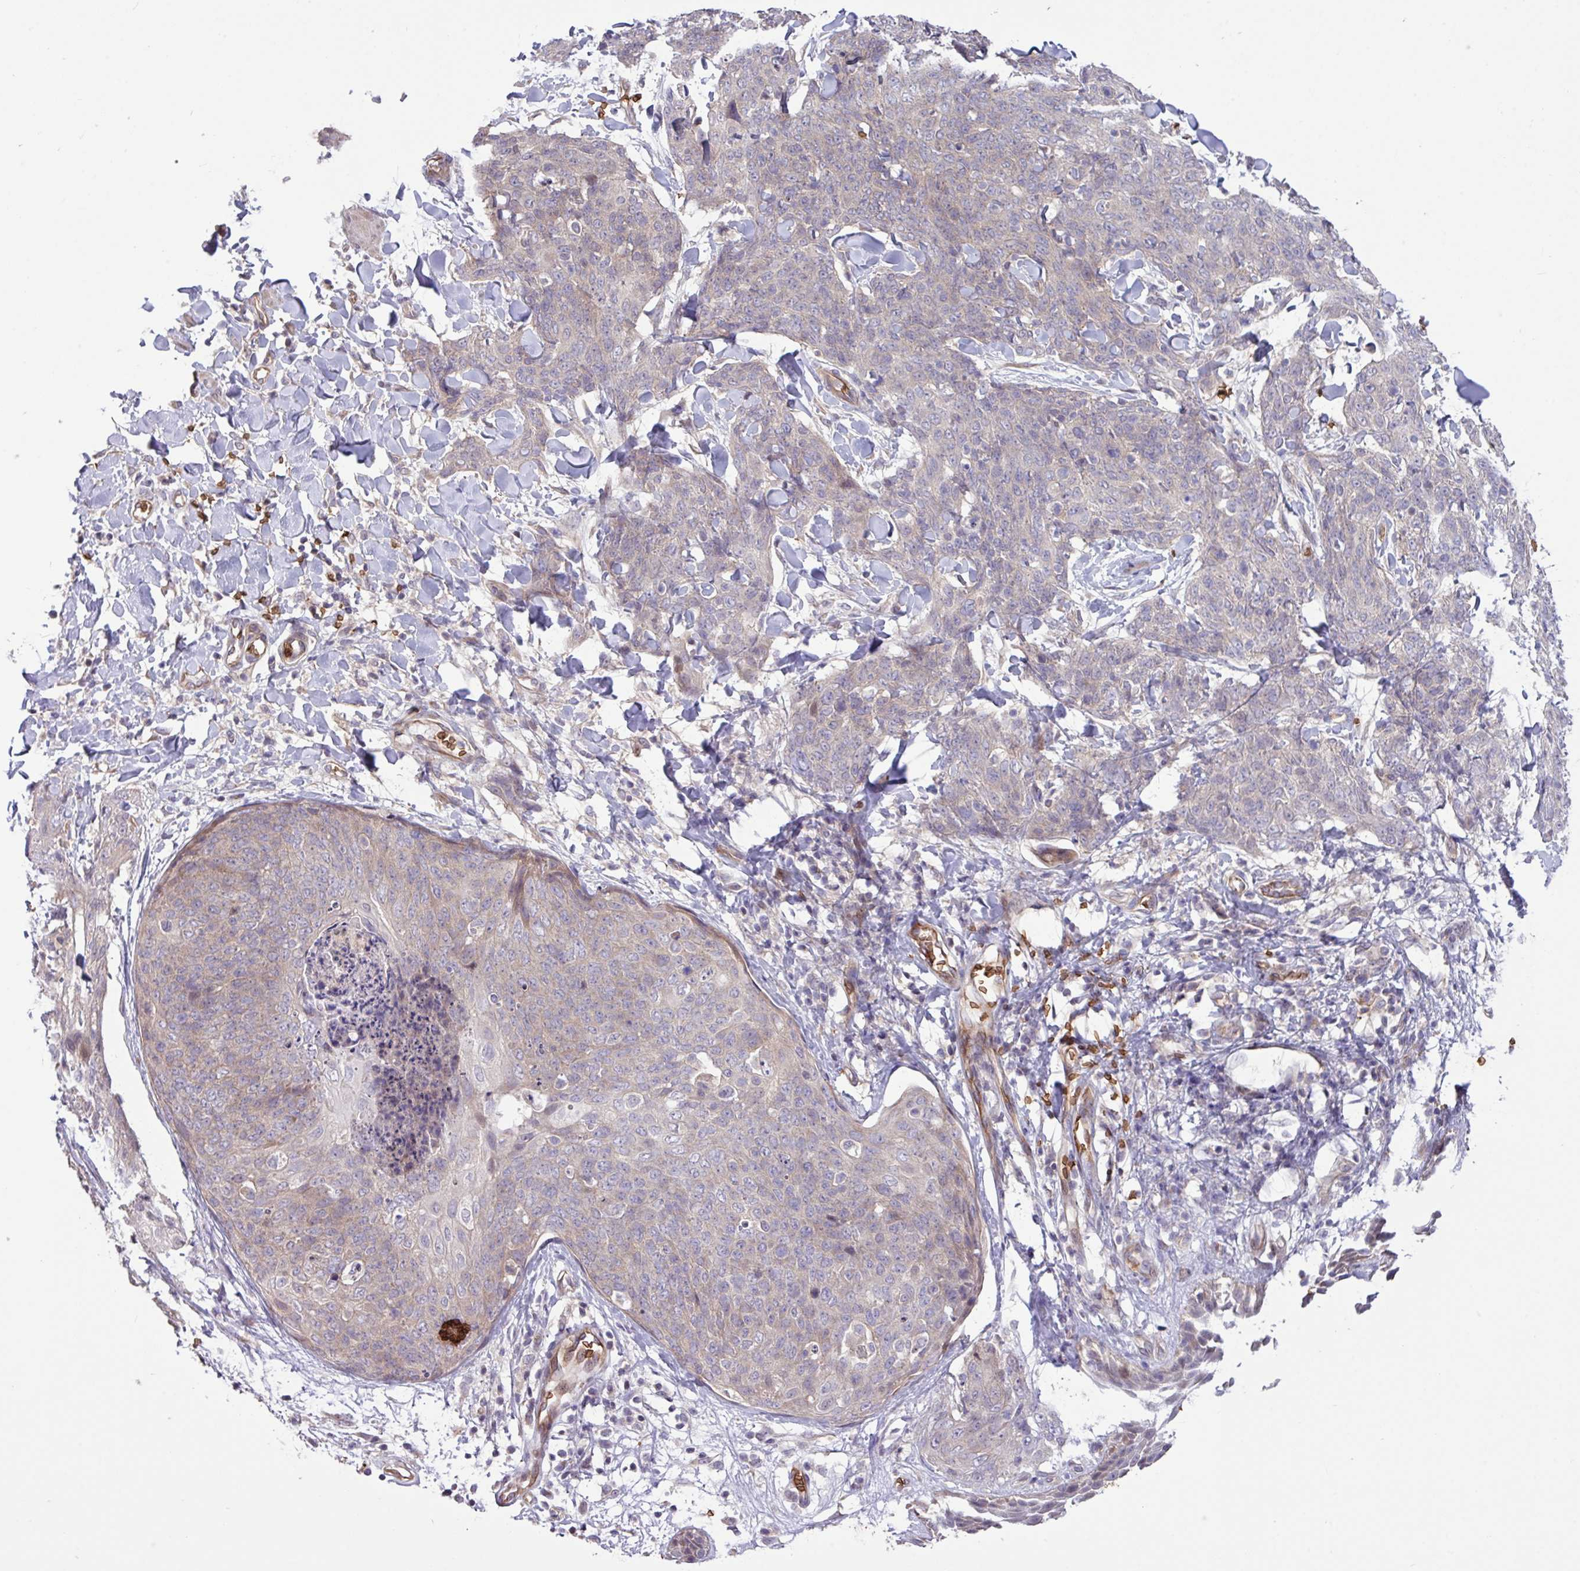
{"staining": {"intensity": "weak", "quantity": "<25%", "location": "cytoplasmic/membranous"}, "tissue": "skin cancer", "cell_type": "Tumor cells", "image_type": "cancer", "snomed": [{"axis": "morphology", "description": "Squamous cell carcinoma, NOS"}, {"axis": "topography", "description": "Skin"}, {"axis": "topography", "description": "Vulva"}], "caption": "This is a histopathology image of IHC staining of skin cancer (squamous cell carcinoma), which shows no staining in tumor cells.", "gene": "RAD21L1", "patient": {"sex": "female", "age": 85}}